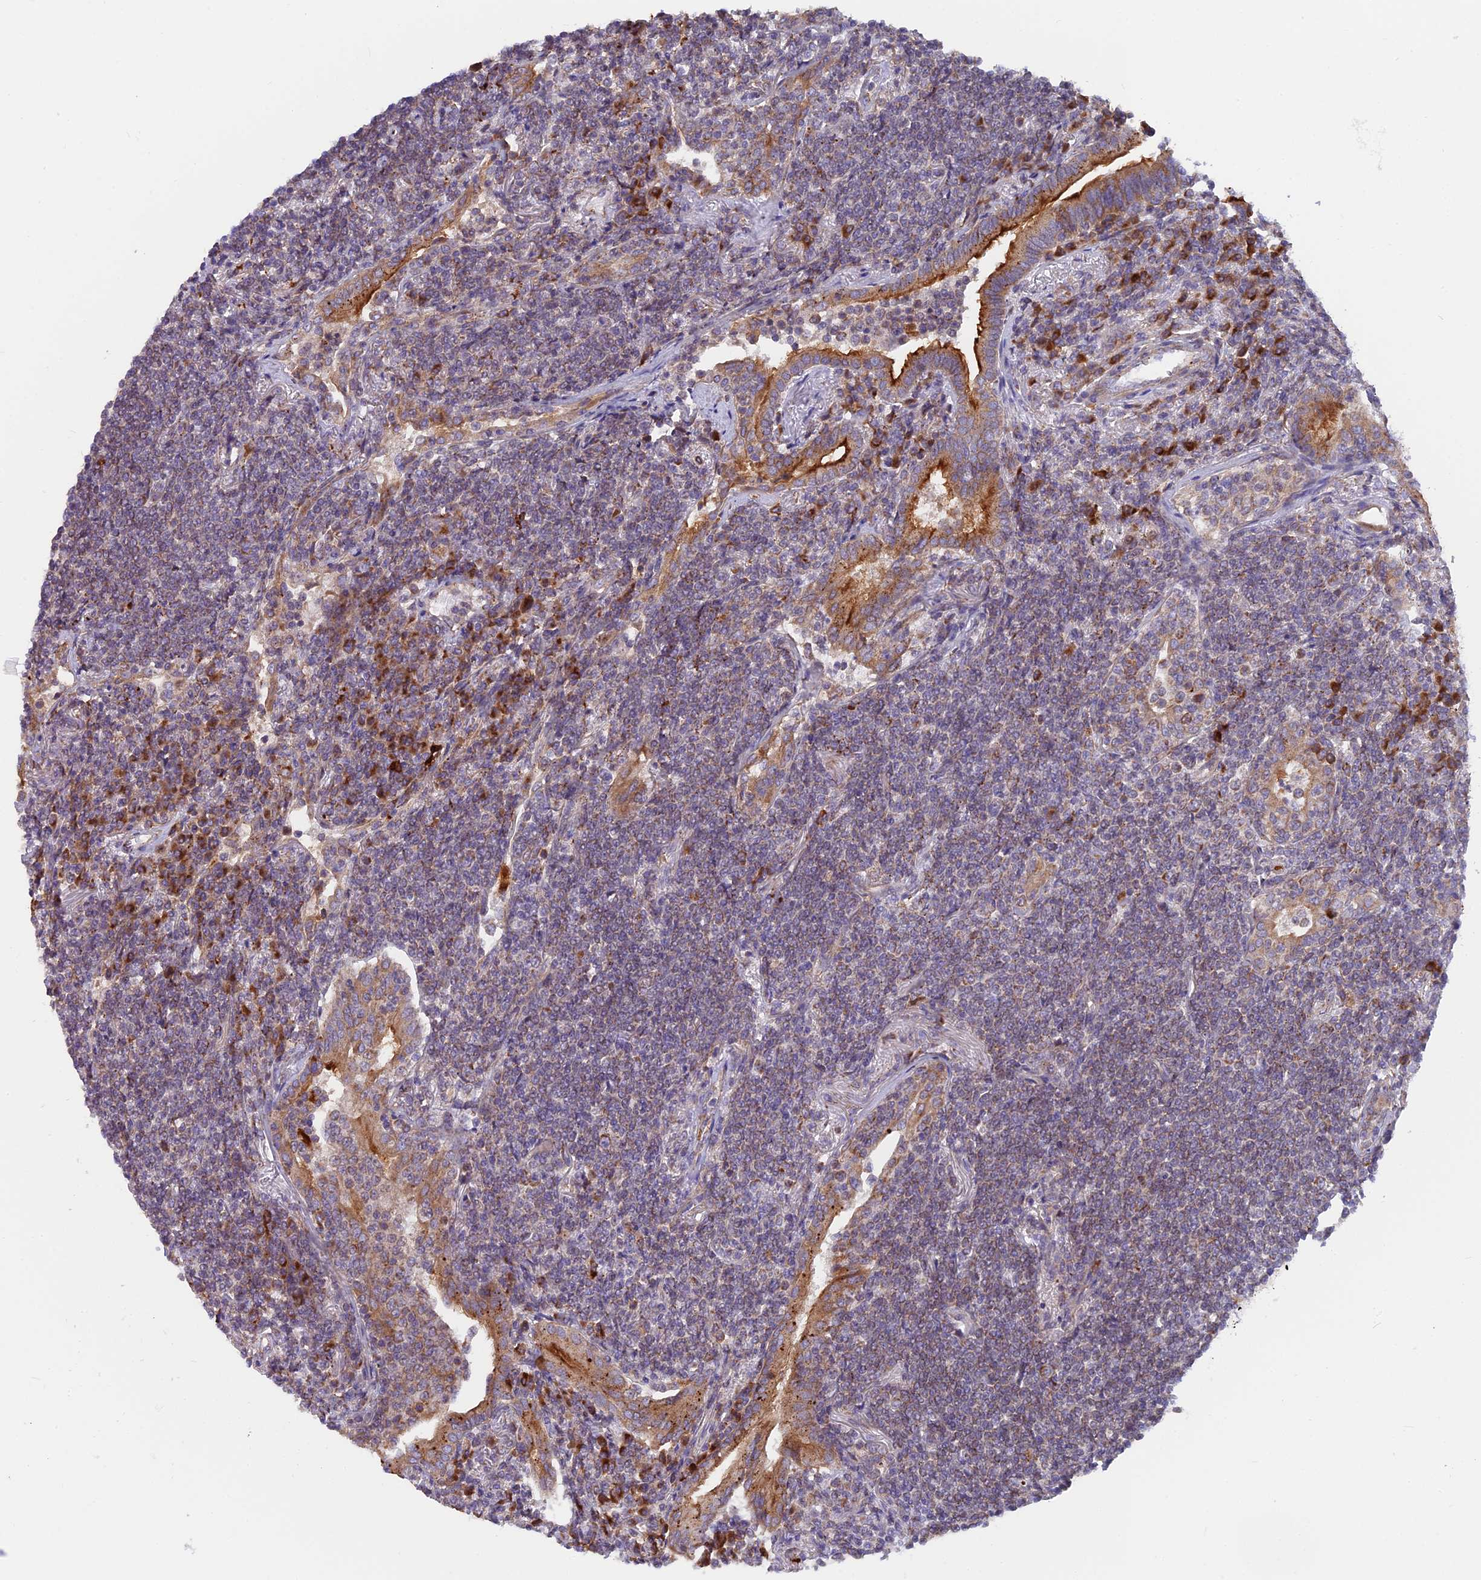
{"staining": {"intensity": "weak", "quantity": "25%-75%", "location": "cytoplasmic/membranous"}, "tissue": "lymphoma", "cell_type": "Tumor cells", "image_type": "cancer", "snomed": [{"axis": "morphology", "description": "Malignant lymphoma, non-Hodgkin's type, Low grade"}, {"axis": "topography", "description": "Lung"}], "caption": "An immunohistochemistry (IHC) histopathology image of neoplastic tissue is shown. Protein staining in brown labels weak cytoplasmic/membranous positivity in lymphoma within tumor cells.", "gene": "TBC1D20", "patient": {"sex": "female", "age": 71}}